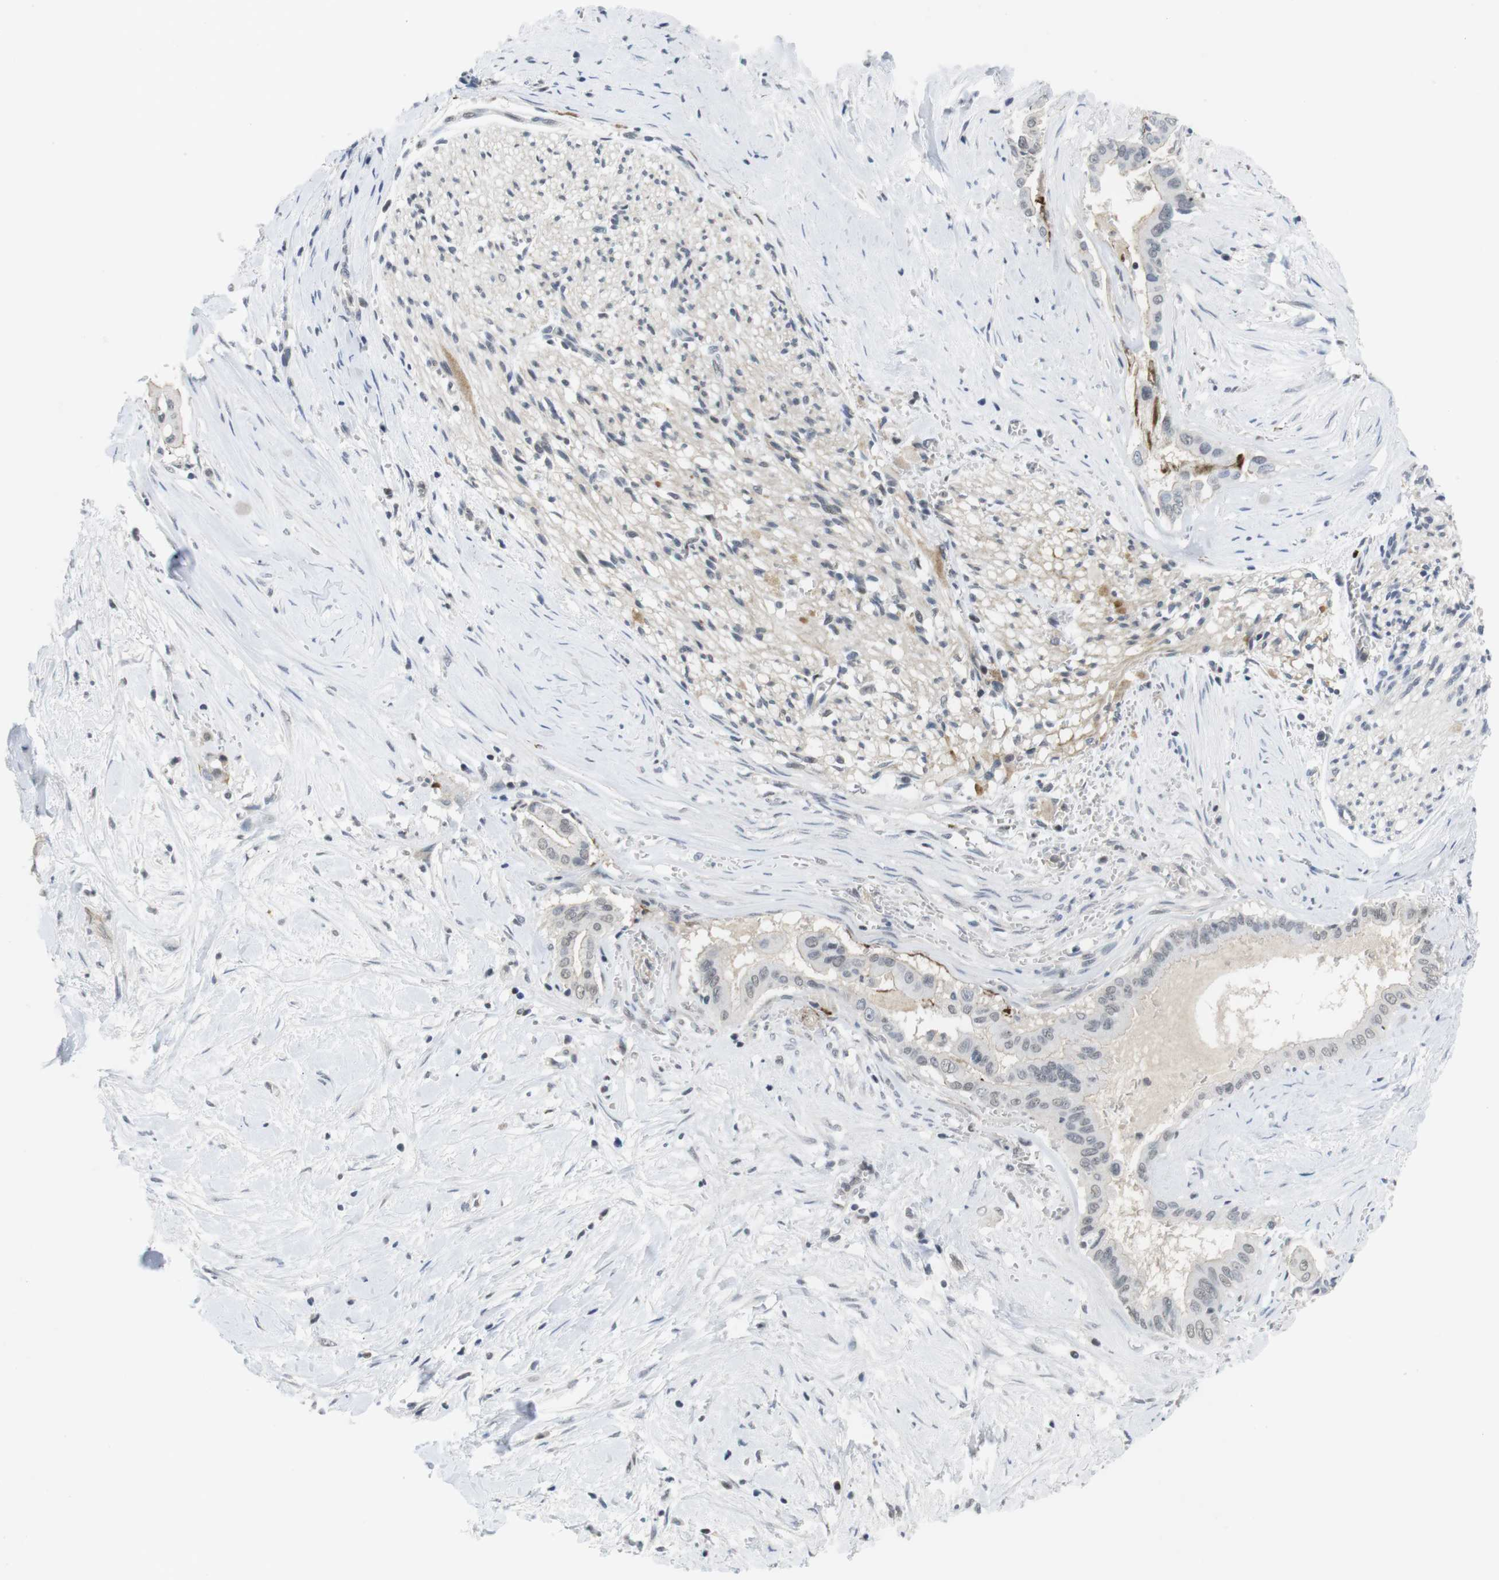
{"staining": {"intensity": "weak", "quantity": "<25%", "location": "cytoplasmic/membranous"}, "tissue": "pancreatic cancer", "cell_type": "Tumor cells", "image_type": "cancer", "snomed": [{"axis": "morphology", "description": "Adenocarcinoma, NOS"}, {"axis": "topography", "description": "Pancreas"}], "caption": "Immunohistochemistry (IHC) photomicrograph of human pancreatic cancer (adenocarcinoma) stained for a protein (brown), which shows no positivity in tumor cells. Brightfield microscopy of immunohistochemistry (IHC) stained with DAB (3,3'-diaminobenzidine) (brown) and hematoxylin (blue), captured at high magnification.", "gene": "NECTIN1", "patient": {"sex": "male", "age": 55}}